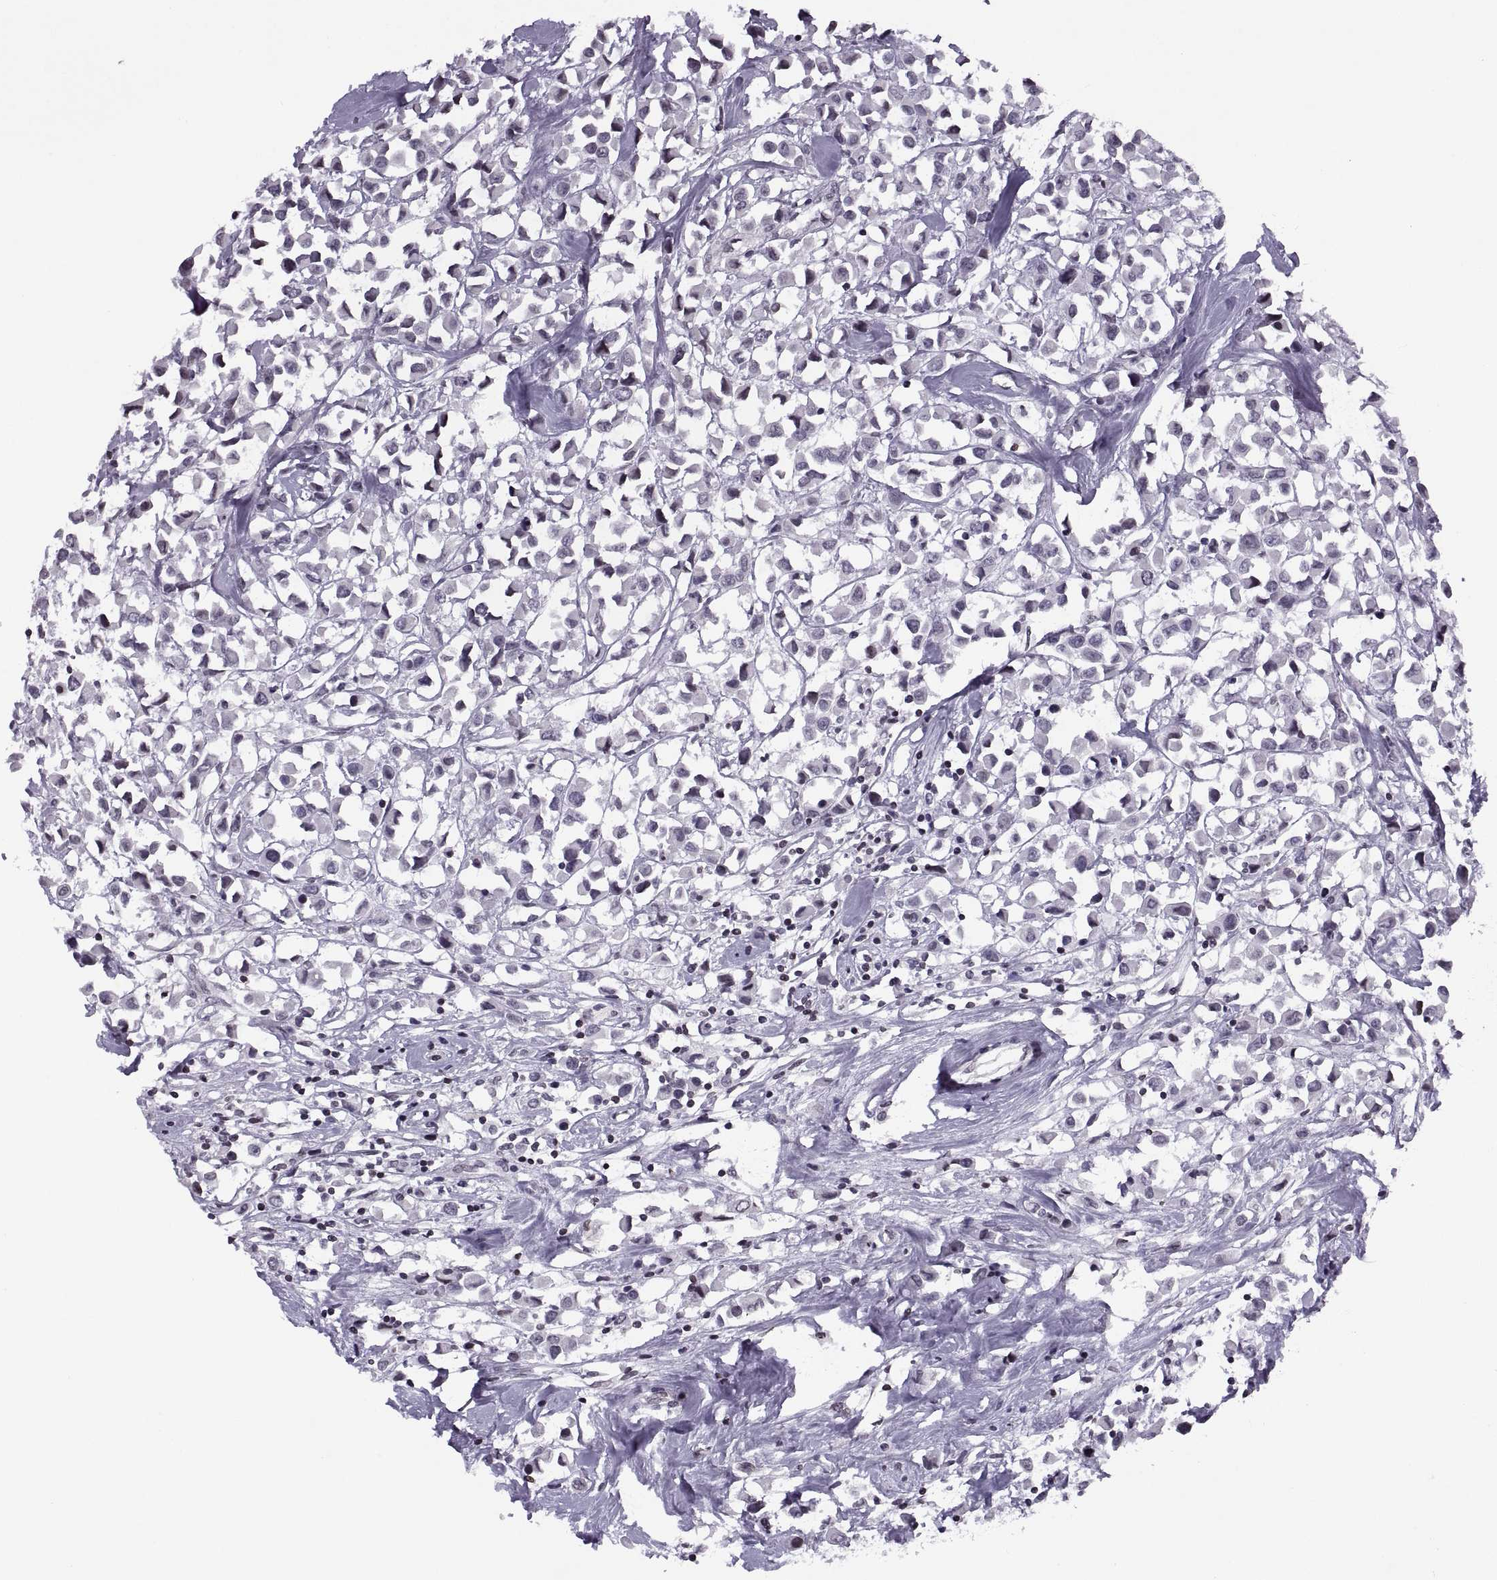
{"staining": {"intensity": "negative", "quantity": "none", "location": "none"}, "tissue": "breast cancer", "cell_type": "Tumor cells", "image_type": "cancer", "snomed": [{"axis": "morphology", "description": "Duct carcinoma"}, {"axis": "topography", "description": "Breast"}], "caption": "Intraductal carcinoma (breast) was stained to show a protein in brown. There is no significant positivity in tumor cells.", "gene": "H1-8", "patient": {"sex": "female", "age": 61}}